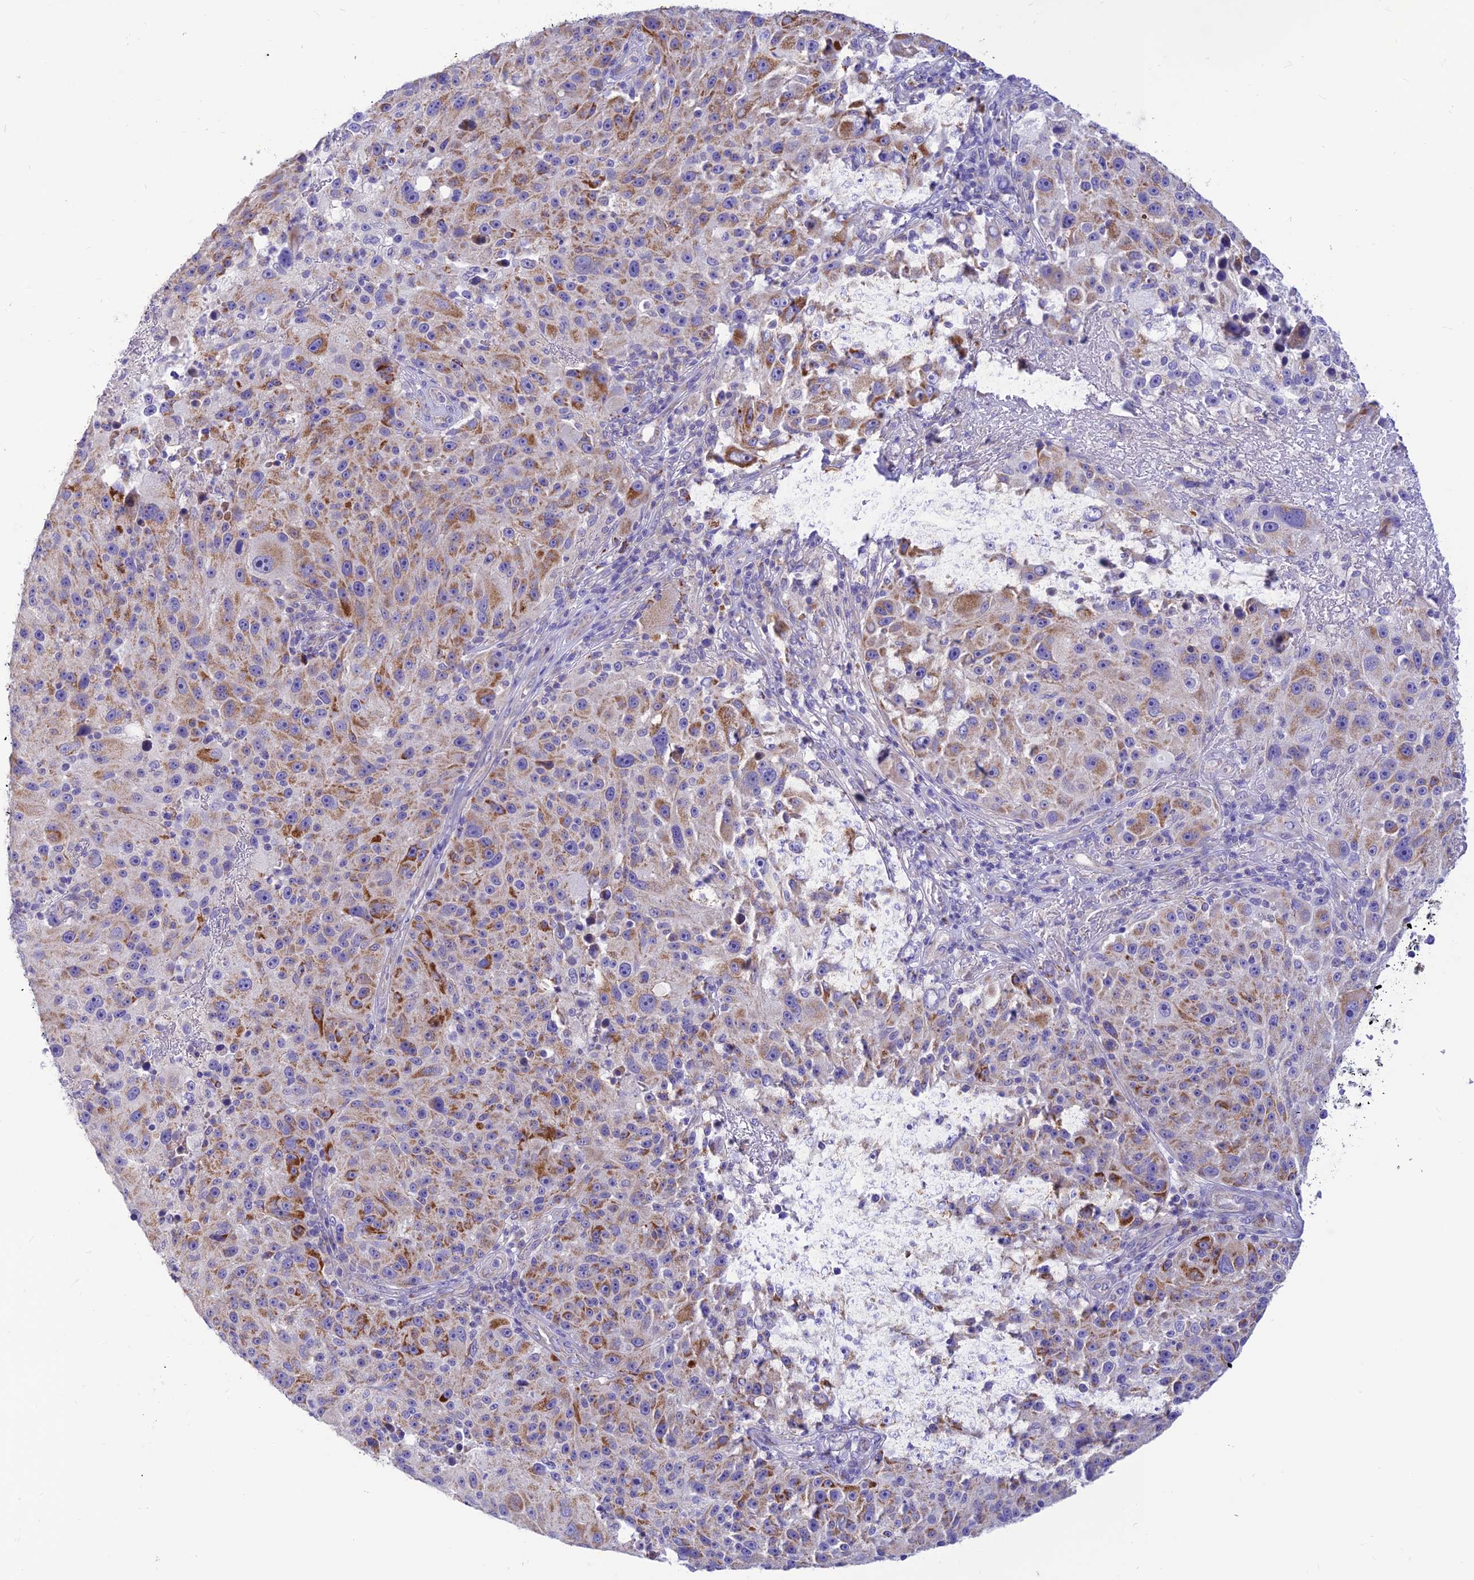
{"staining": {"intensity": "moderate", "quantity": "<25%", "location": "cytoplasmic/membranous"}, "tissue": "melanoma", "cell_type": "Tumor cells", "image_type": "cancer", "snomed": [{"axis": "morphology", "description": "Malignant melanoma, NOS"}, {"axis": "topography", "description": "Skin"}], "caption": "Protein expression analysis of human melanoma reveals moderate cytoplasmic/membranous expression in approximately <25% of tumor cells.", "gene": "FAM186B", "patient": {"sex": "male", "age": 53}}